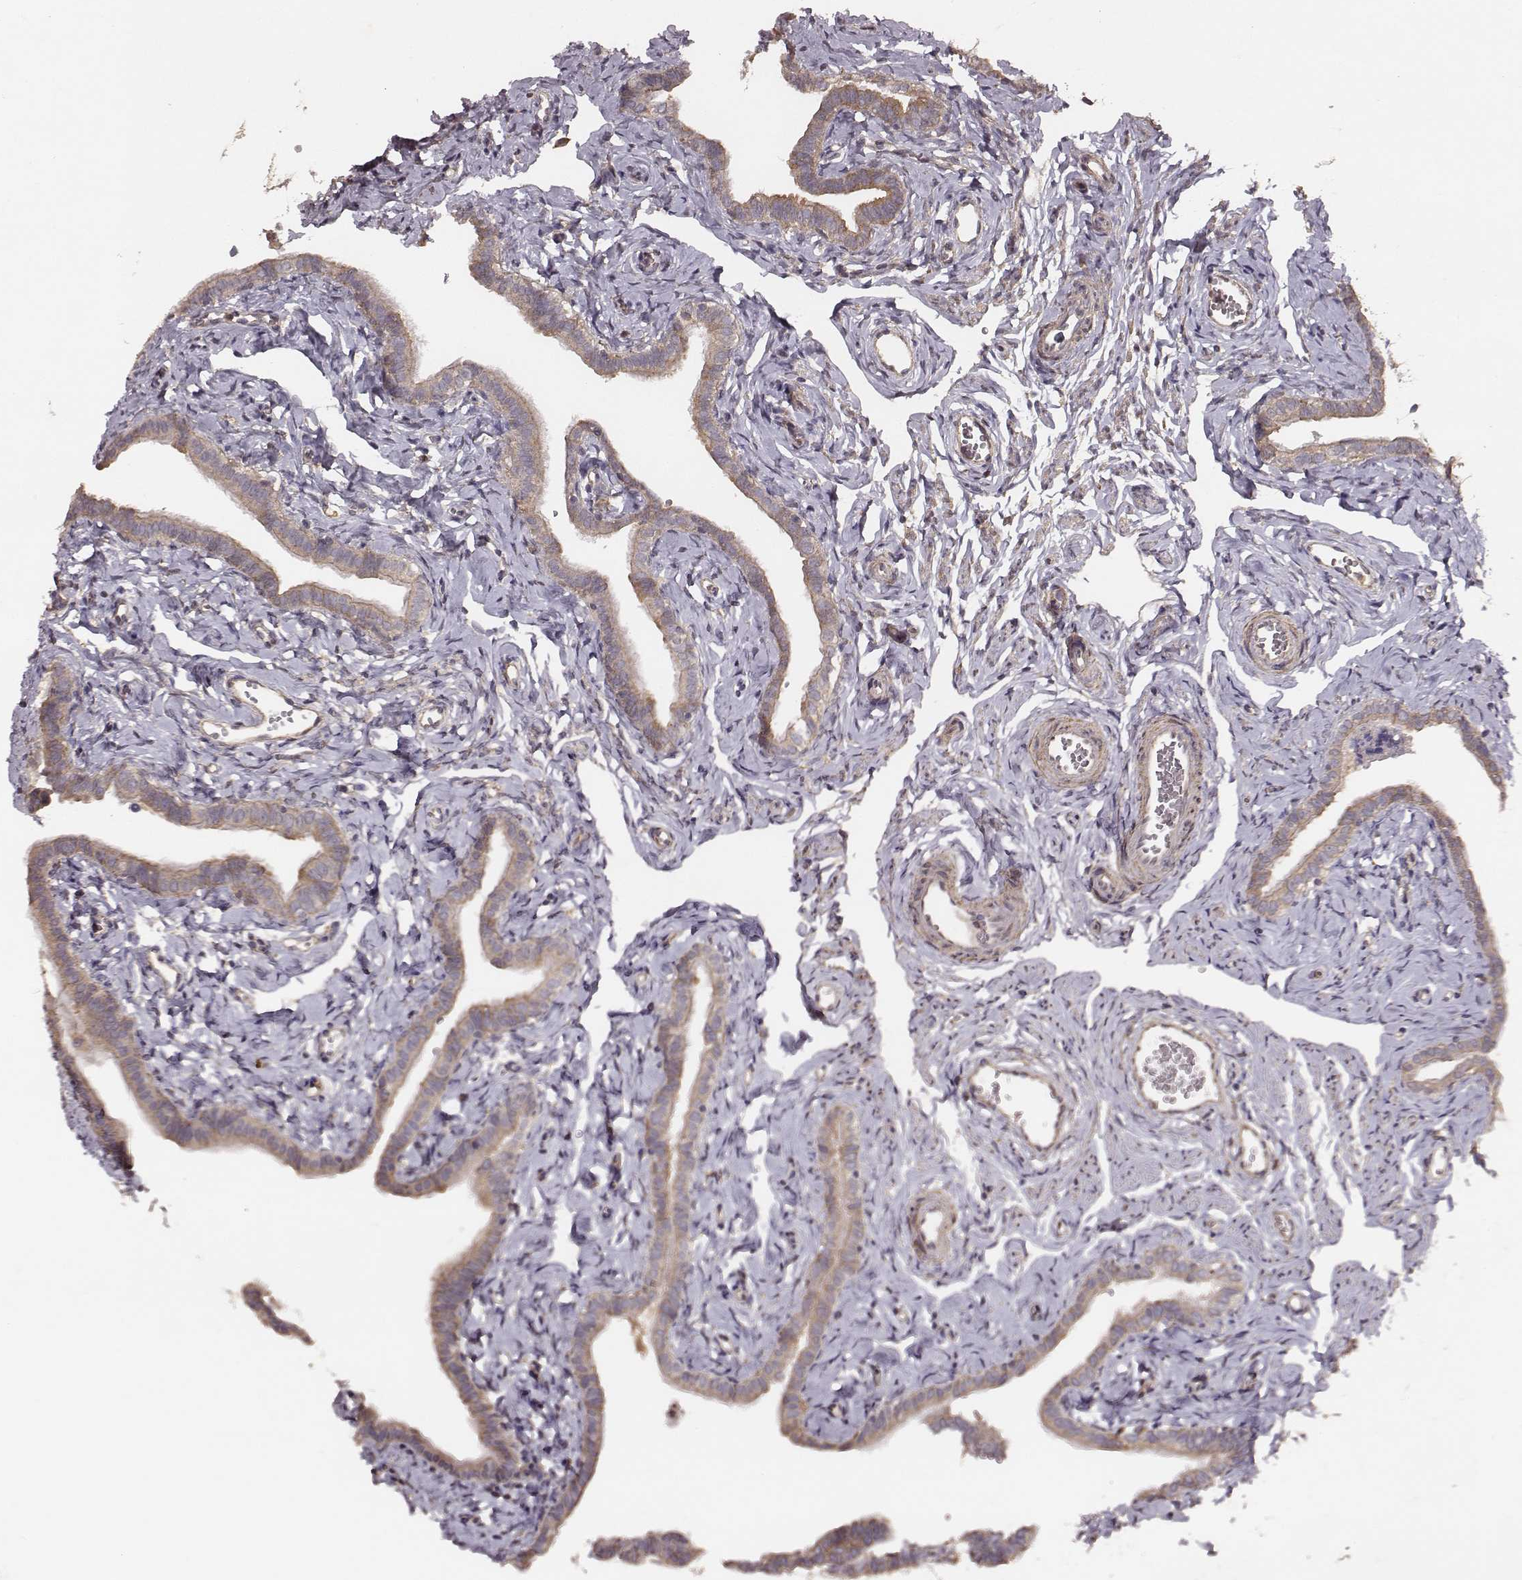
{"staining": {"intensity": "moderate", "quantity": ">75%", "location": "cytoplasmic/membranous"}, "tissue": "fallopian tube", "cell_type": "Glandular cells", "image_type": "normal", "snomed": [{"axis": "morphology", "description": "Normal tissue, NOS"}, {"axis": "topography", "description": "Fallopian tube"}], "caption": "Immunohistochemical staining of unremarkable fallopian tube displays medium levels of moderate cytoplasmic/membranous positivity in approximately >75% of glandular cells.", "gene": "VPS26A", "patient": {"sex": "female", "age": 41}}